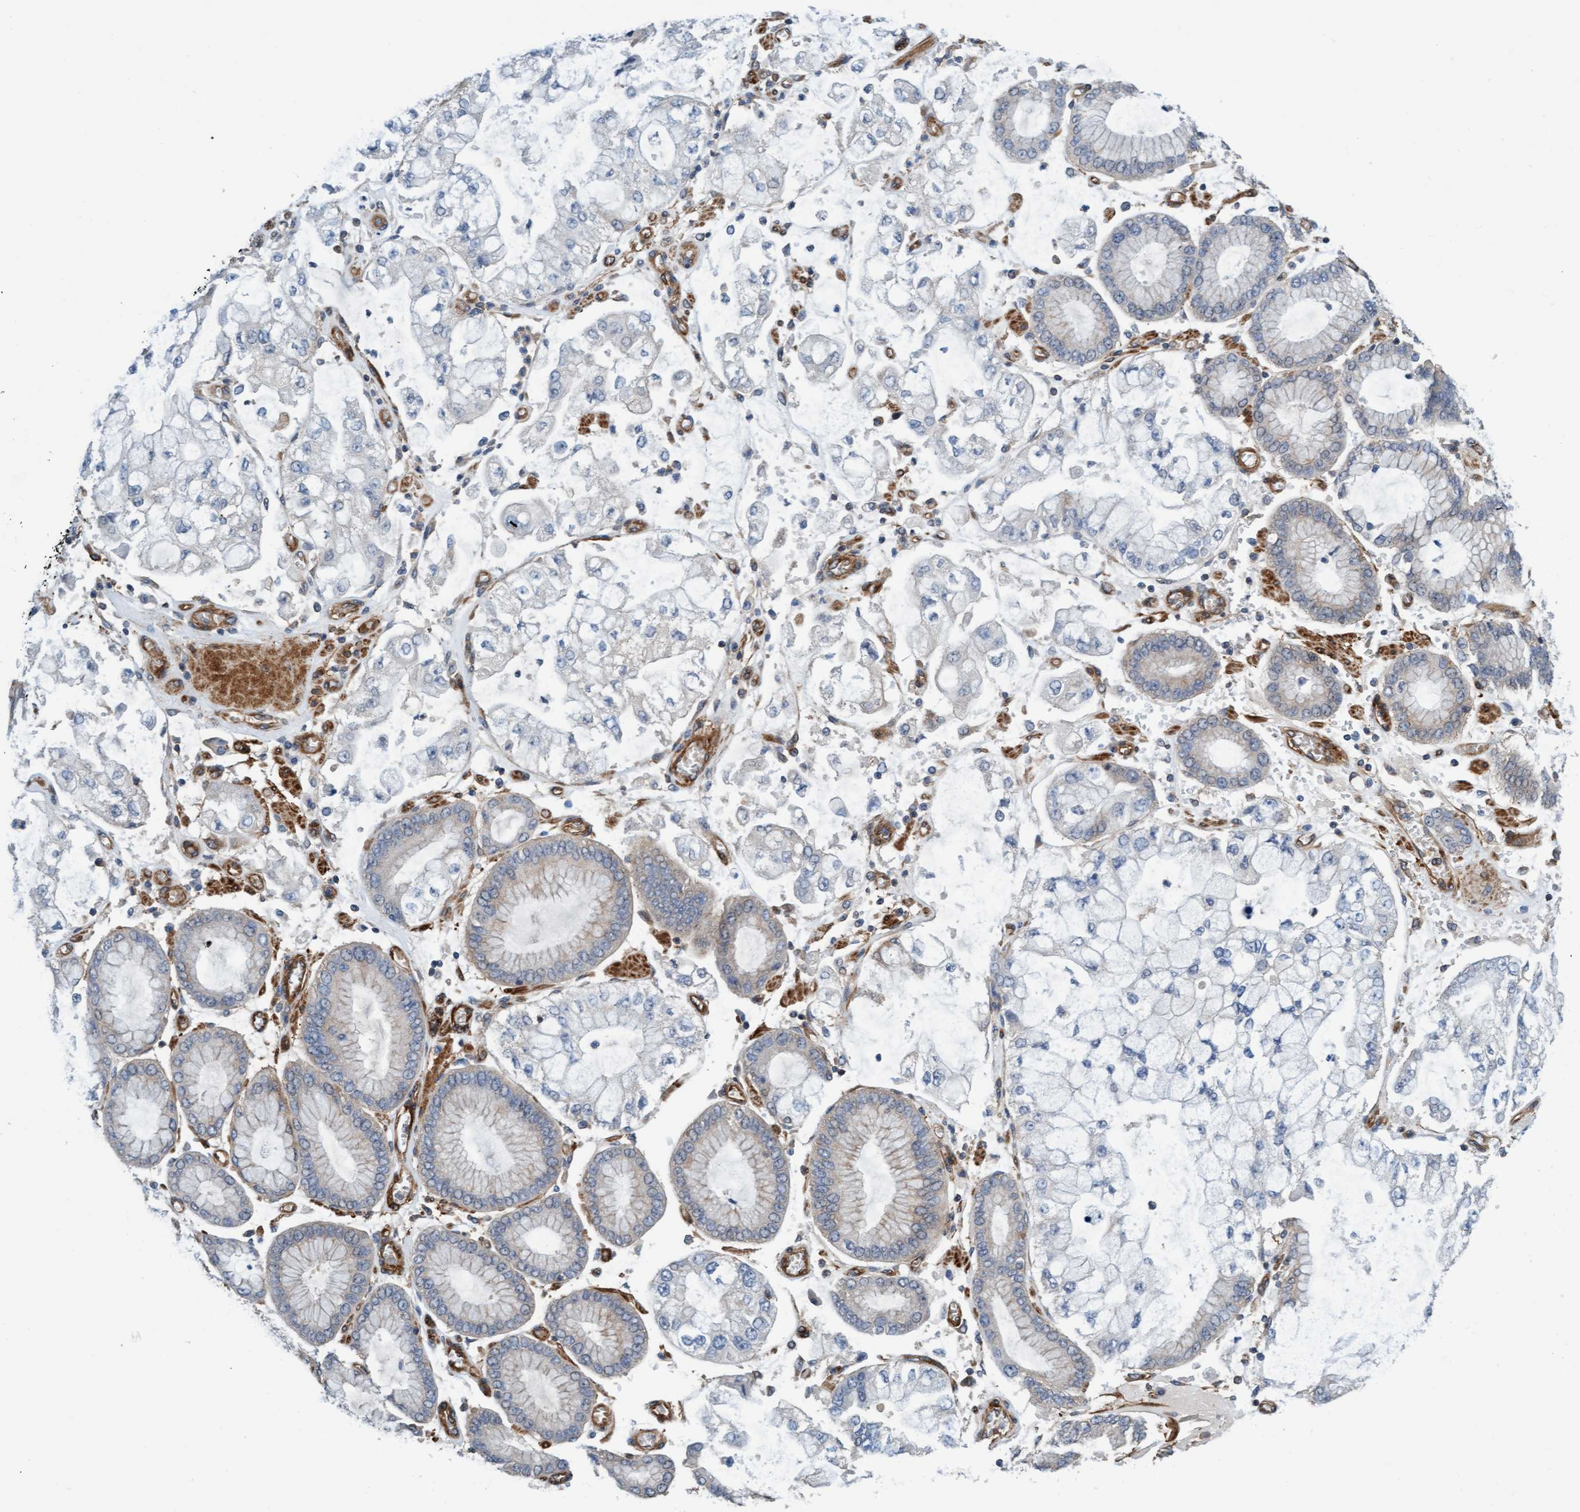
{"staining": {"intensity": "negative", "quantity": "none", "location": "none"}, "tissue": "stomach cancer", "cell_type": "Tumor cells", "image_type": "cancer", "snomed": [{"axis": "morphology", "description": "Adenocarcinoma, NOS"}, {"axis": "topography", "description": "Stomach"}], "caption": "Protein analysis of stomach cancer (adenocarcinoma) displays no significant staining in tumor cells.", "gene": "FMNL3", "patient": {"sex": "male", "age": 76}}